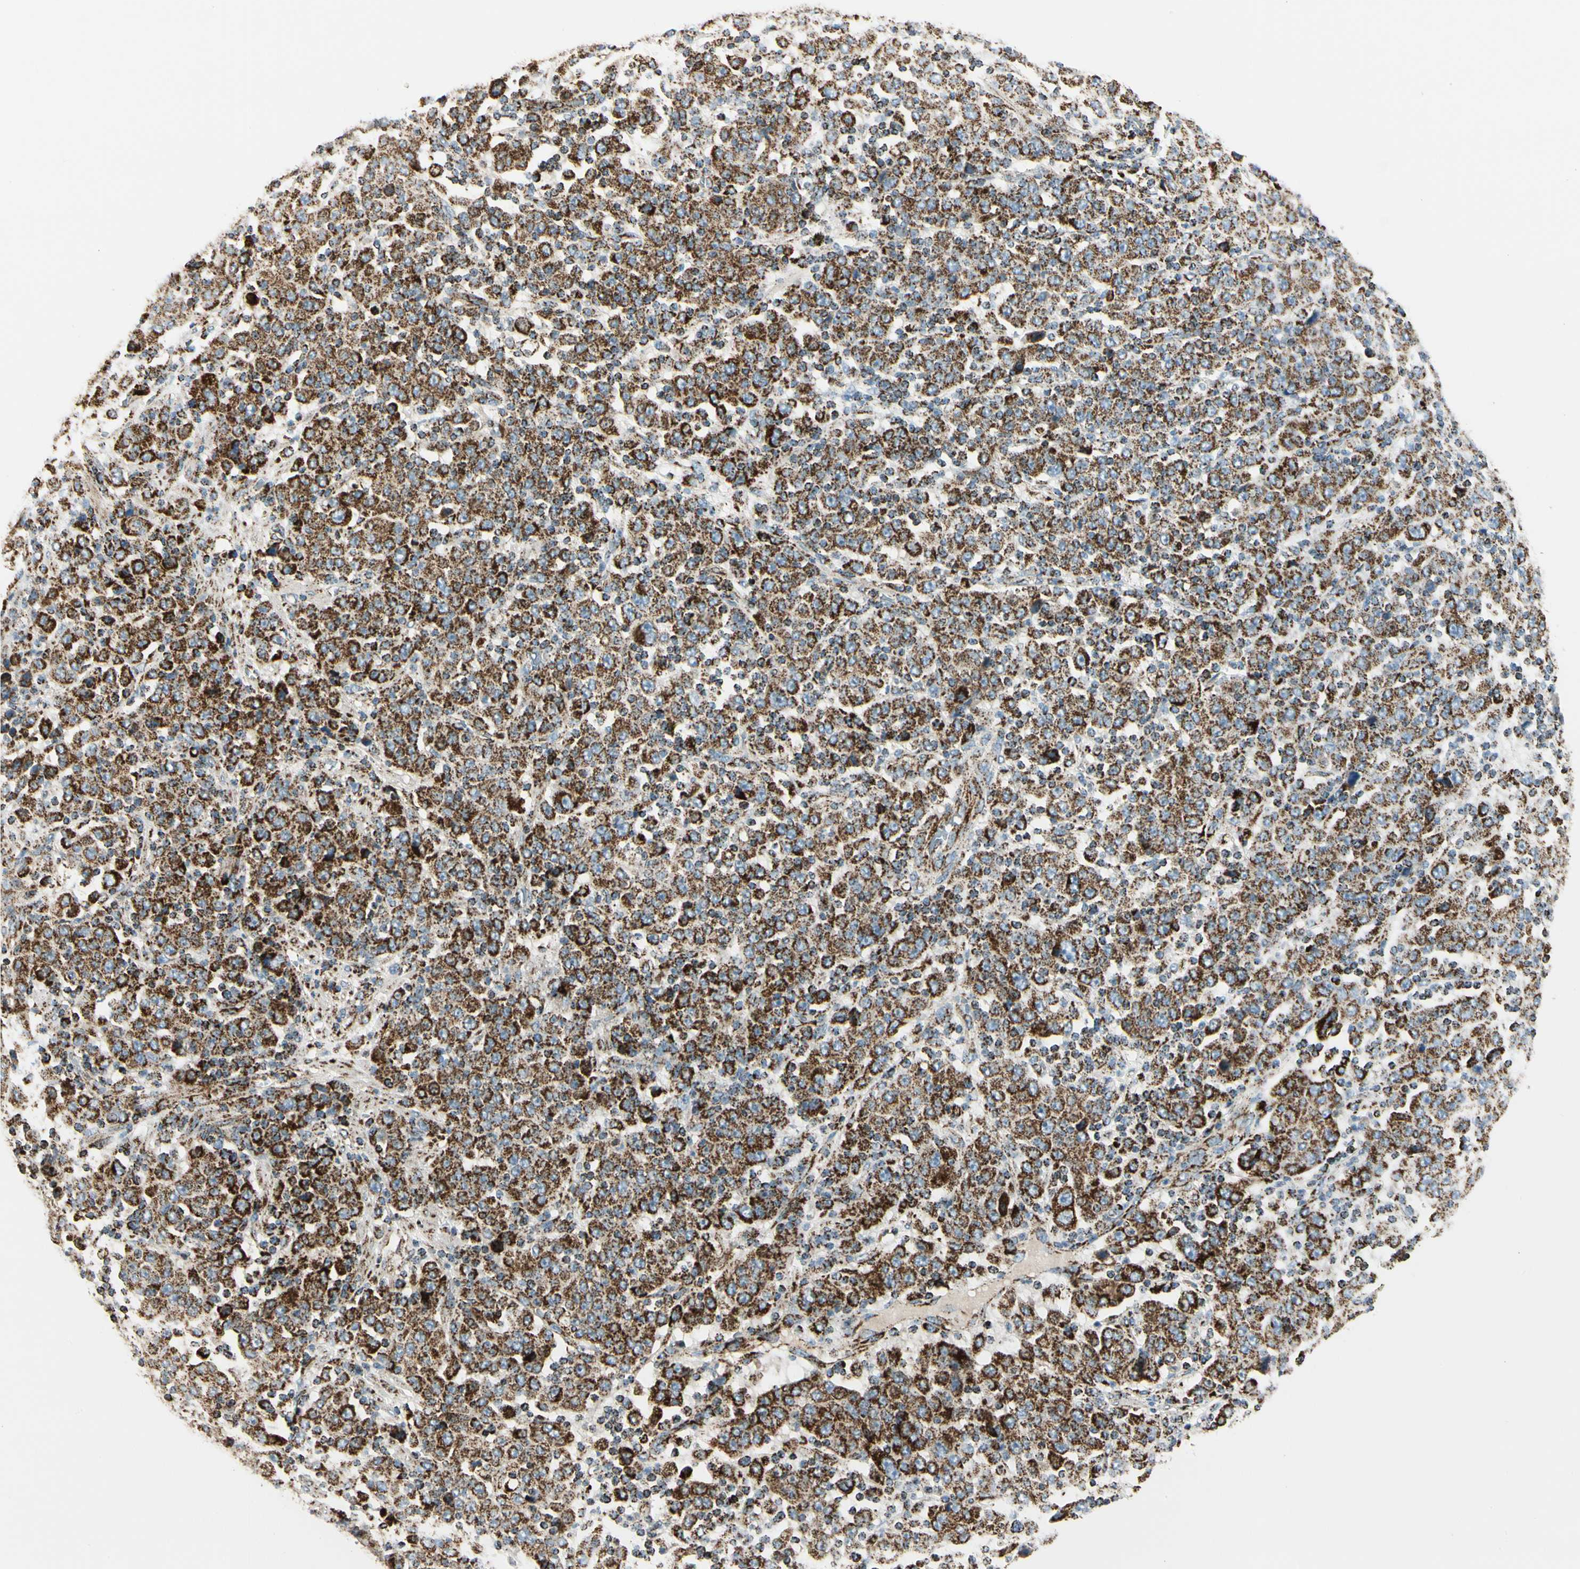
{"staining": {"intensity": "strong", "quantity": ">75%", "location": "cytoplasmic/membranous"}, "tissue": "stomach cancer", "cell_type": "Tumor cells", "image_type": "cancer", "snomed": [{"axis": "morphology", "description": "Normal tissue, NOS"}, {"axis": "morphology", "description": "Adenocarcinoma, NOS"}, {"axis": "topography", "description": "Stomach, upper"}, {"axis": "topography", "description": "Stomach"}], "caption": "Protein expression analysis of human stomach cancer reveals strong cytoplasmic/membranous expression in about >75% of tumor cells.", "gene": "ME2", "patient": {"sex": "male", "age": 59}}